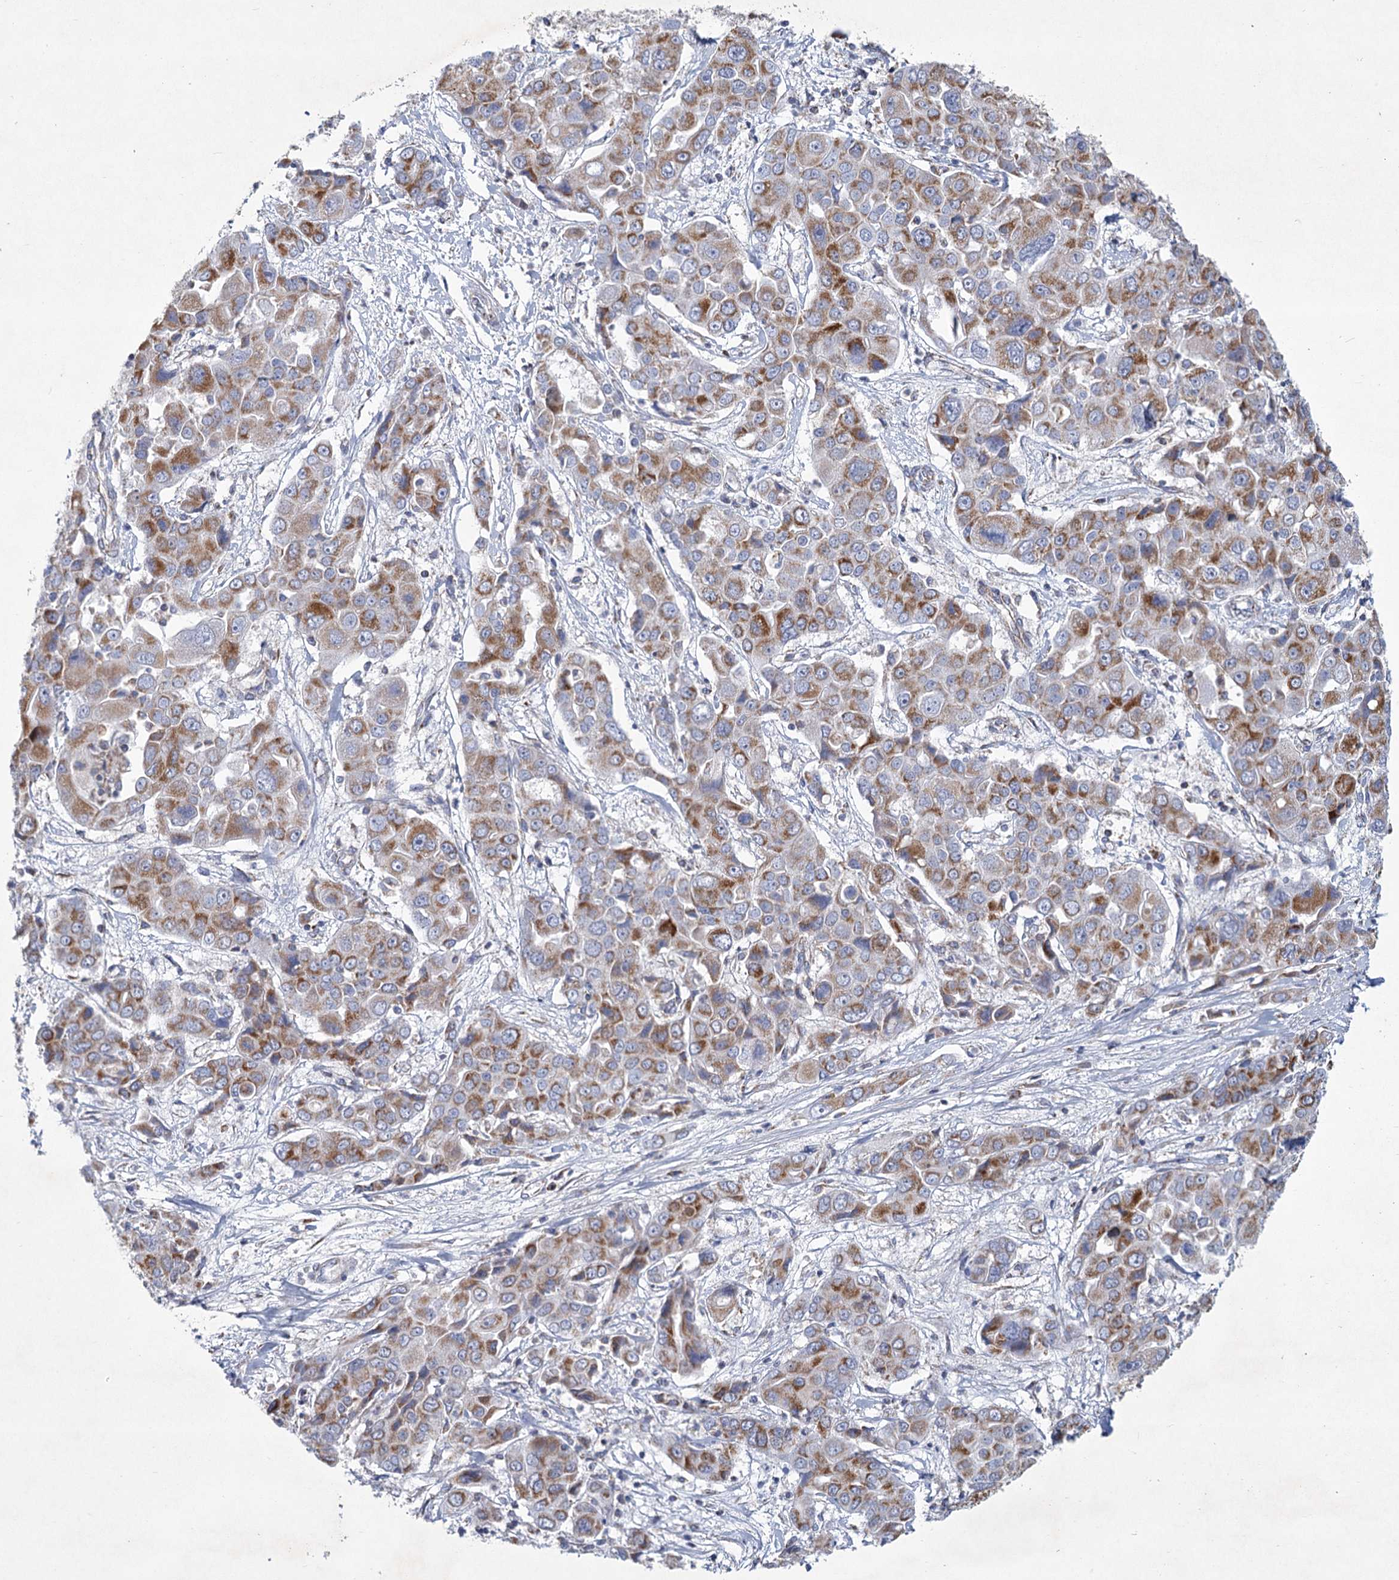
{"staining": {"intensity": "moderate", "quantity": ">75%", "location": "cytoplasmic/membranous"}, "tissue": "liver cancer", "cell_type": "Tumor cells", "image_type": "cancer", "snomed": [{"axis": "morphology", "description": "Cholangiocarcinoma"}, {"axis": "topography", "description": "Liver"}], "caption": "Protein analysis of liver cholangiocarcinoma tissue shows moderate cytoplasmic/membranous positivity in about >75% of tumor cells.", "gene": "NDUFC2", "patient": {"sex": "male", "age": 67}}